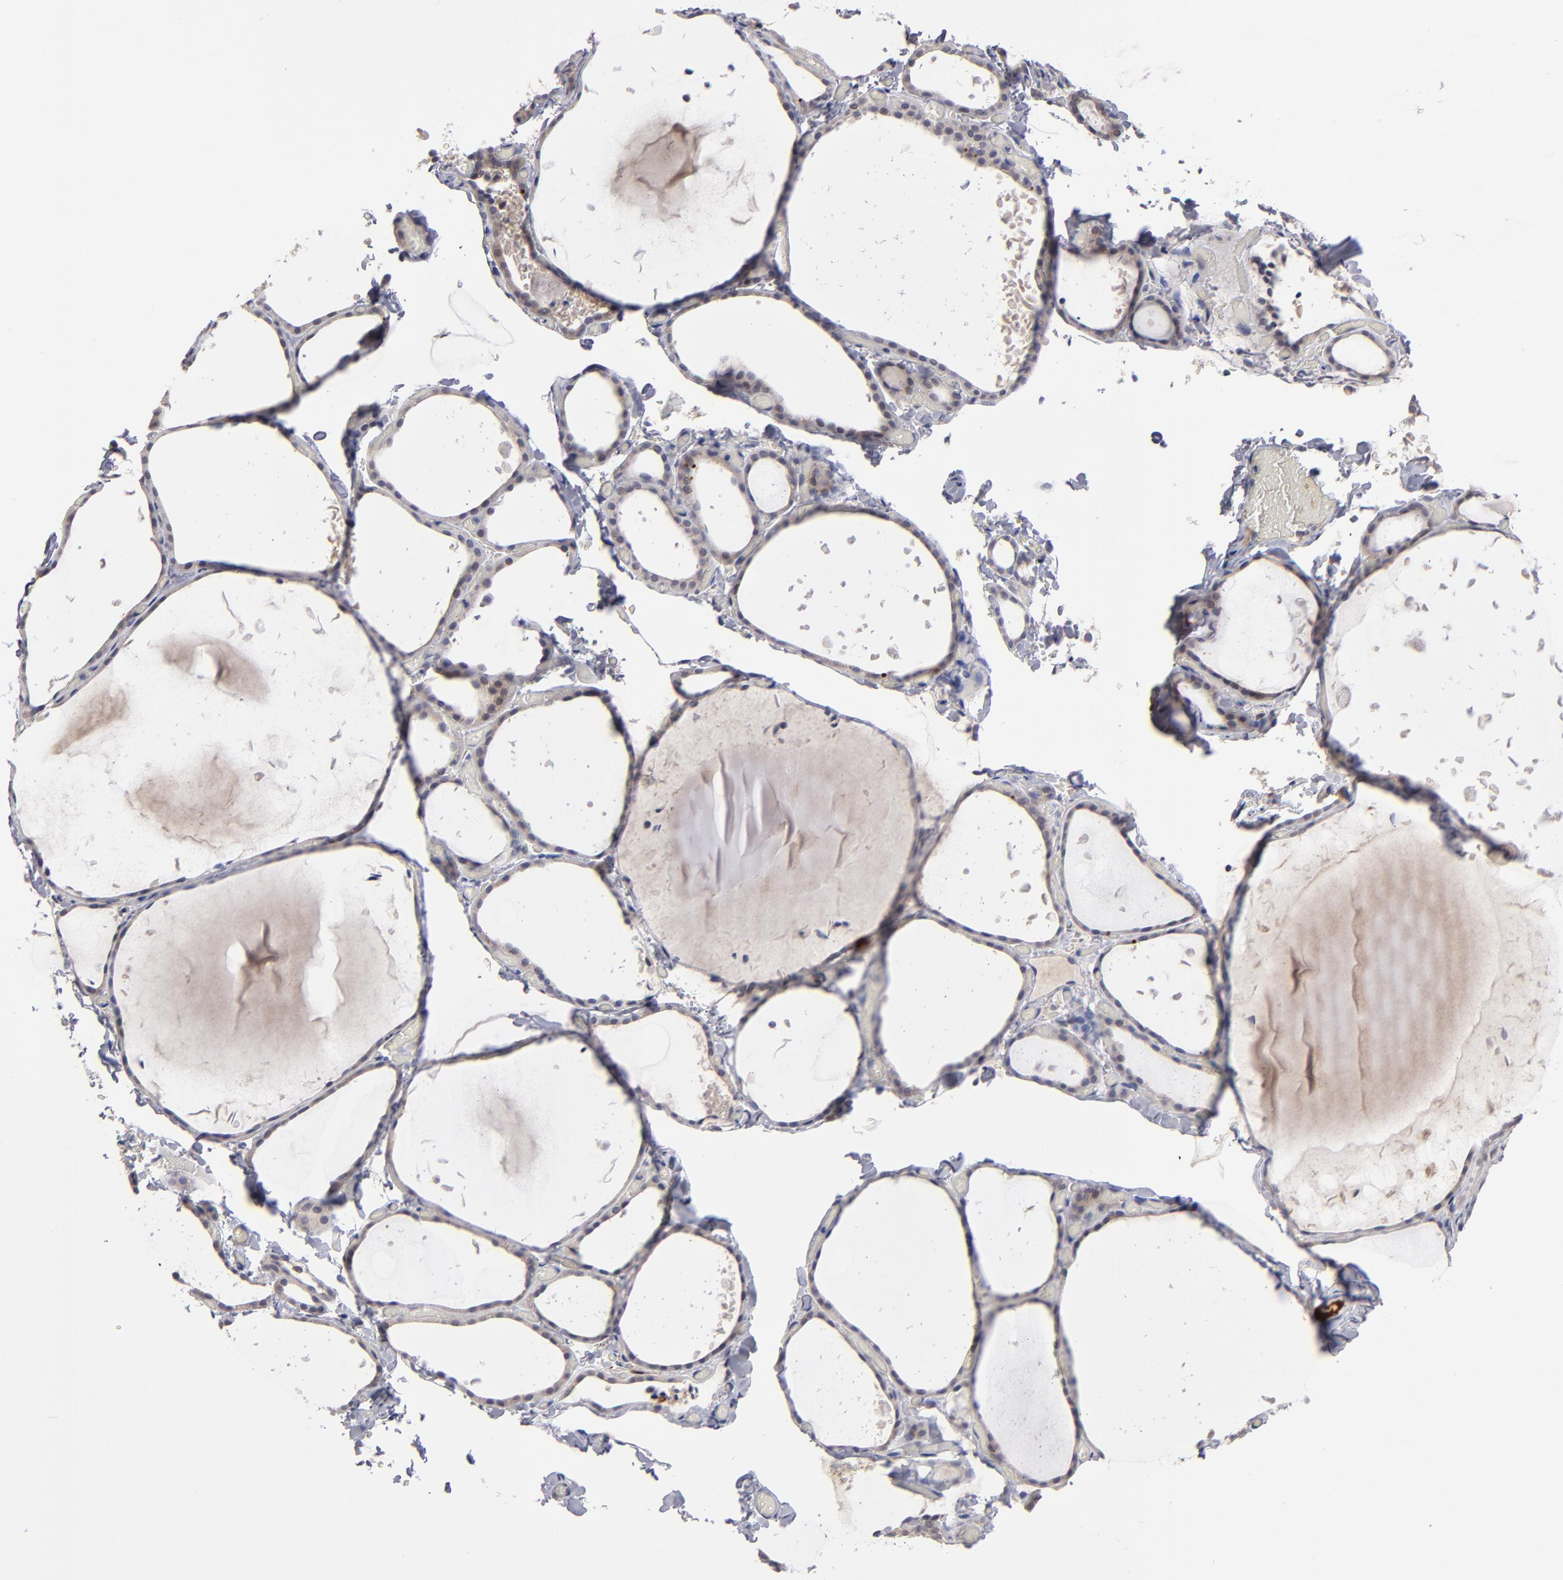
{"staining": {"intensity": "weak", "quantity": ">75%", "location": "cytoplasmic/membranous"}, "tissue": "thyroid gland", "cell_type": "Glandular cells", "image_type": "normal", "snomed": [{"axis": "morphology", "description": "Normal tissue, NOS"}, {"axis": "topography", "description": "Thyroid gland"}], "caption": "Benign thyroid gland displays weak cytoplasmic/membranous expression in approximately >75% of glandular cells, visualized by immunohistochemistry.", "gene": "EXD2", "patient": {"sex": "female", "age": 22}}